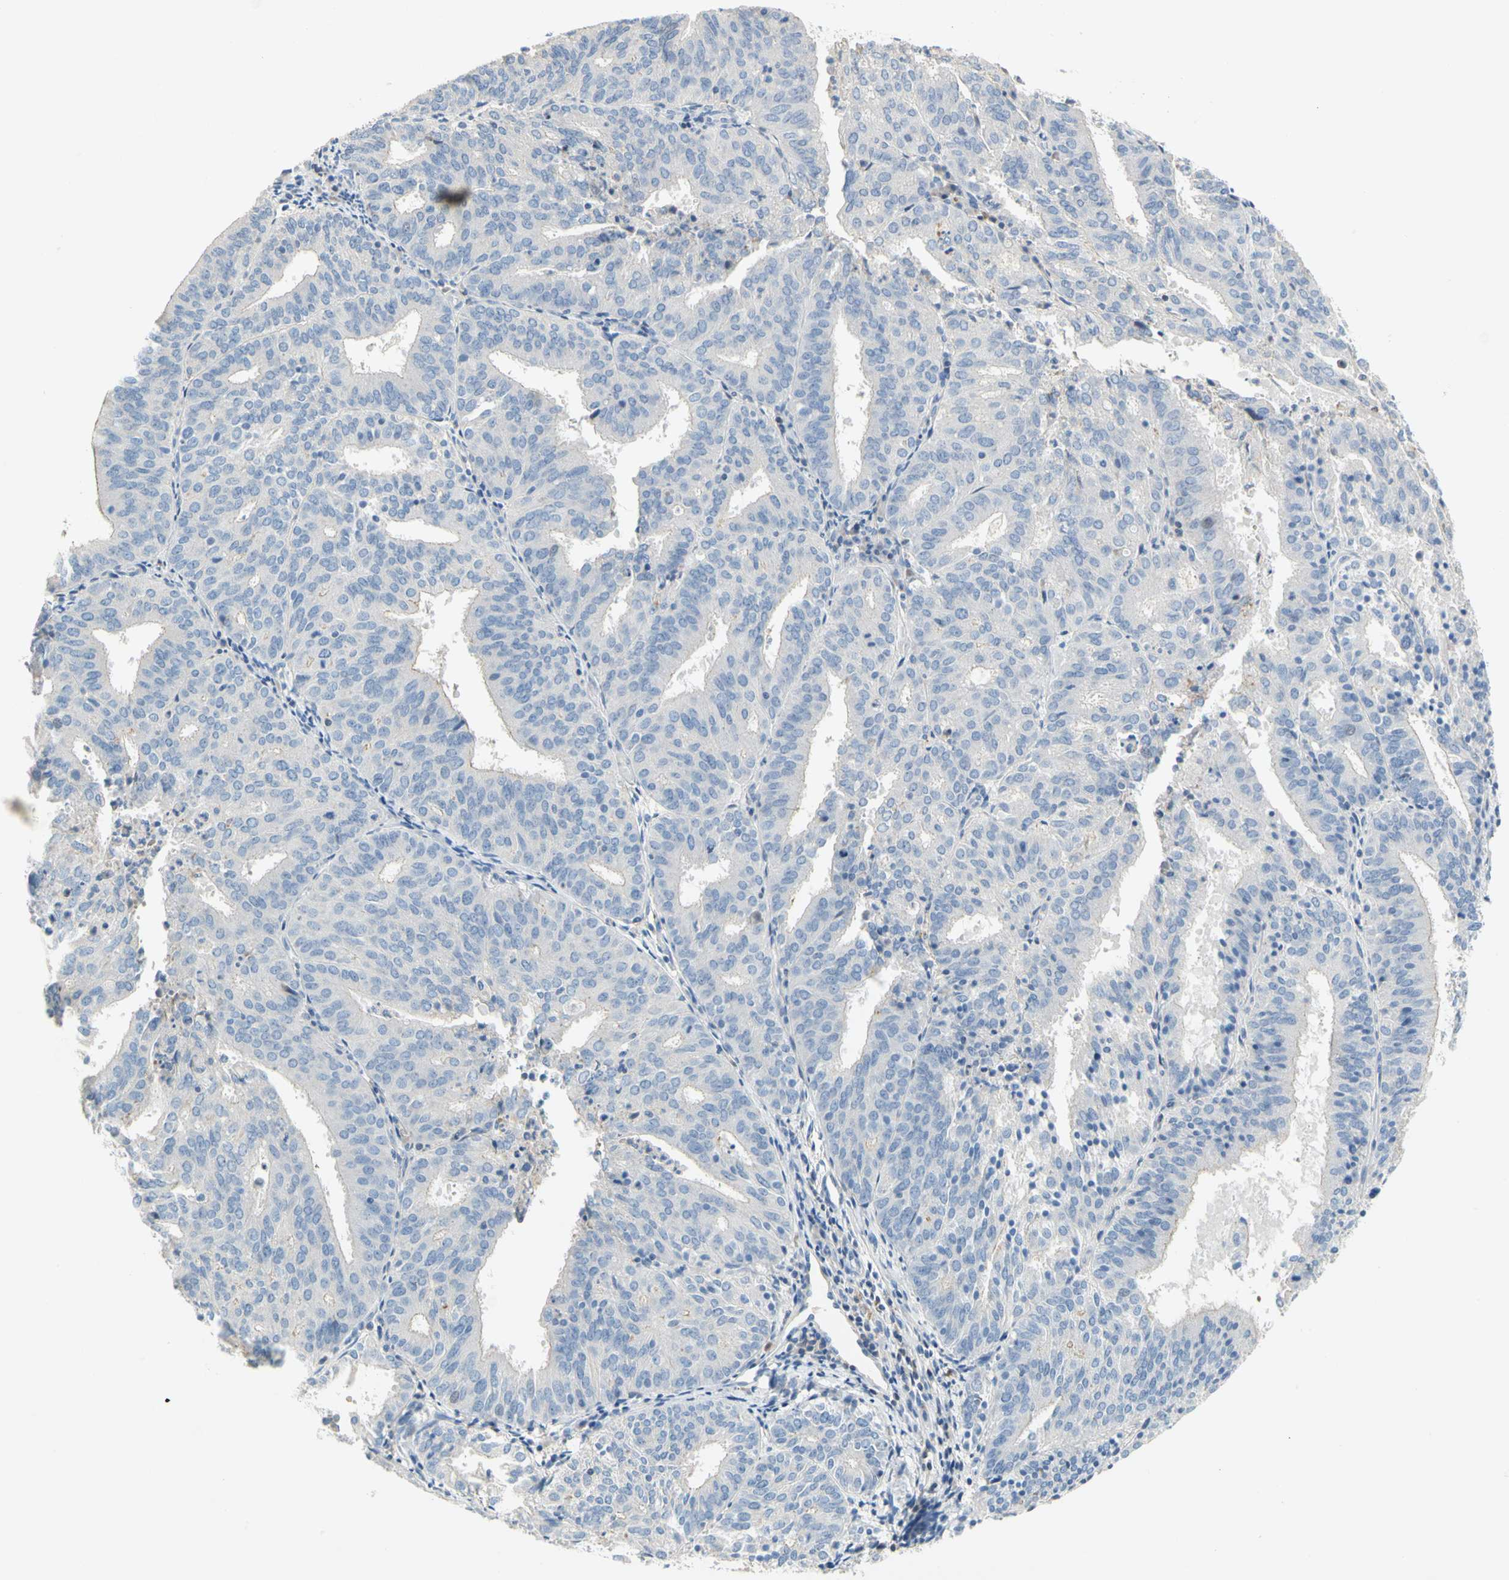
{"staining": {"intensity": "negative", "quantity": "none", "location": "none"}, "tissue": "endometrial cancer", "cell_type": "Tumor cells", "image_type": "cancer", "snomed": [{"axis": "morphology", "description": "Adenocarcinoma, NOS"}, {"axis": "topography", "description": "Uterus"}], "caption": "Immunohistochemistry micrograph of human endometrial adenocarcinoma stained for a protein (brown), which demonstrates no positivity in tumor cells.", "gene": "CCM2L", "patient": {"sex": "female", "age": 60}}